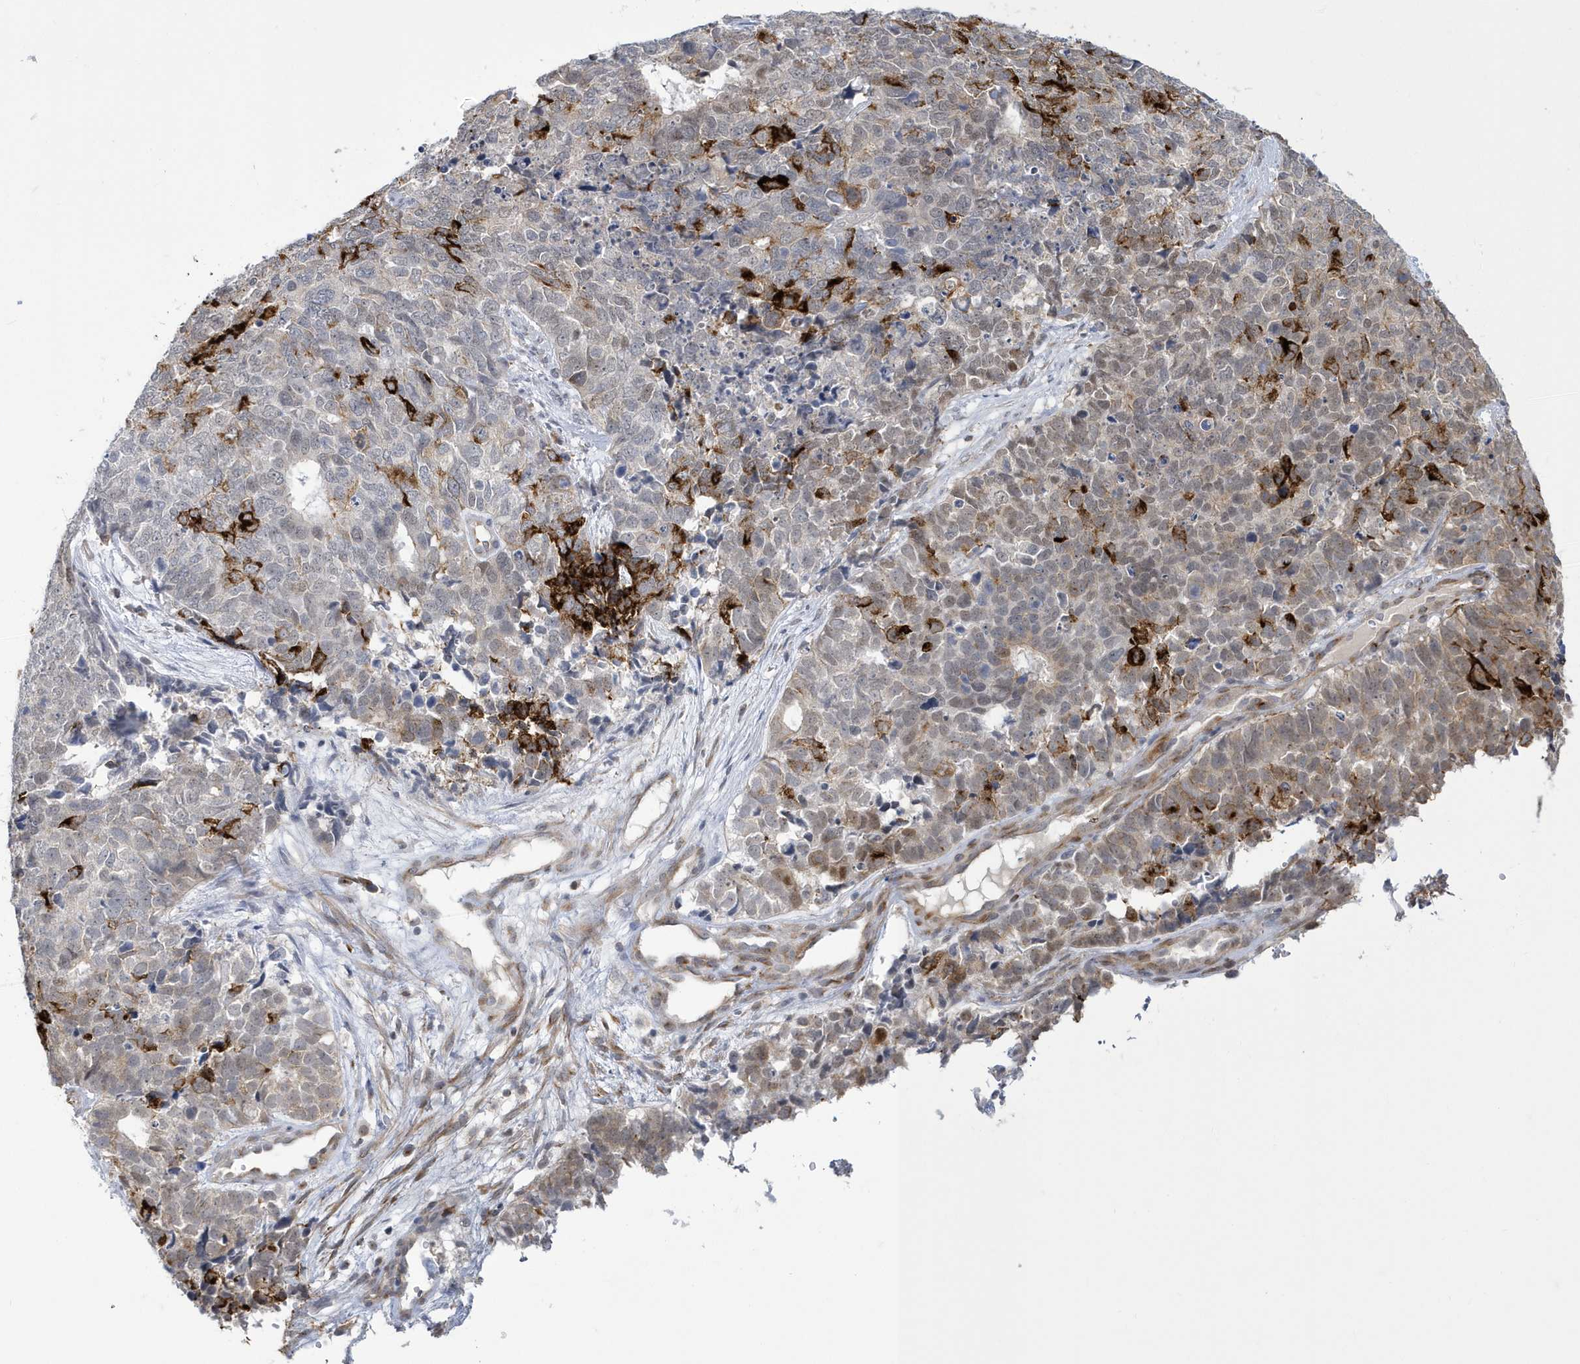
{"staining": {"intensity": "strong", "quantity": "<25%", "location": "cytoplasmic/membranous,nuclear"}, "tissue": "cervical cancer", "cell_type": "Tumor cells", "image_type": "cancer", "snomed": [{"axis": "morphology", "description": "Squamous cell carcinoma, NOS"}, {"axis": "topography", "description": "Cervix"}], "caption": "The image displays a brown stain indicating the presence of a protein in the cytoplasmic/membranous and nuclear of tumor cells in cervical squamous cell carcinoma.", "gene": "ZNF654", "patient": {"sex": "female", "age": 63}}